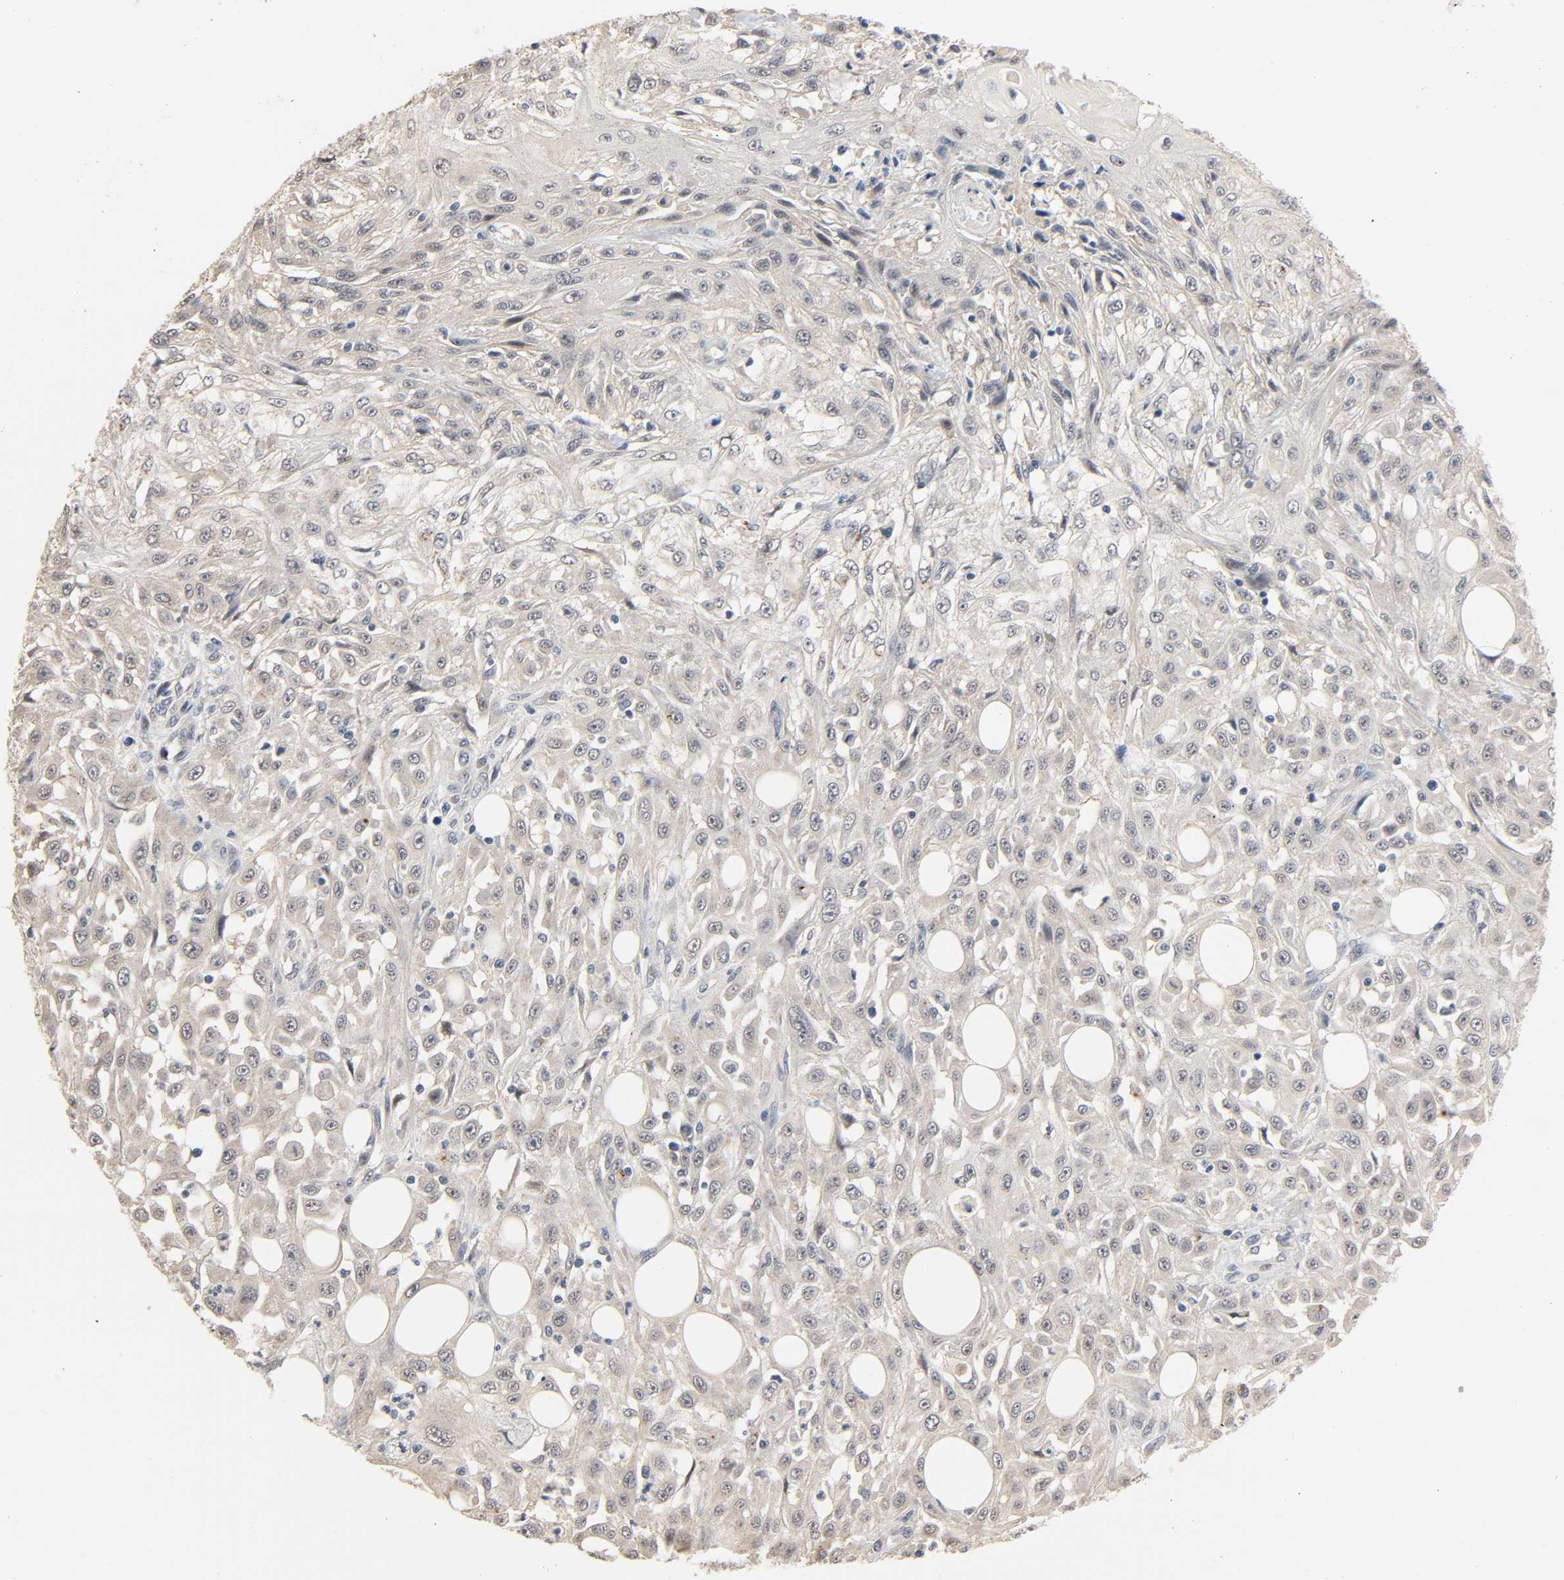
{"staining": {"intensity": "negative", "quantity": "none", "location": "none"}, "tissue": "skin cancer", "cell_type": "Tumor cells", "image_type": "cancer", "snomed": [{"axis": "morphology", "description": "Squamous cell carcinoma, NOS"}, {"axis": "topography", "description": "Skin"}], "caption": "A histopathology image of skin cancer stained for a protein exhibits no brown staining in tumor cells.", "gene": "MAGEA8", "patient": {"sex": "male", "age": 75}}